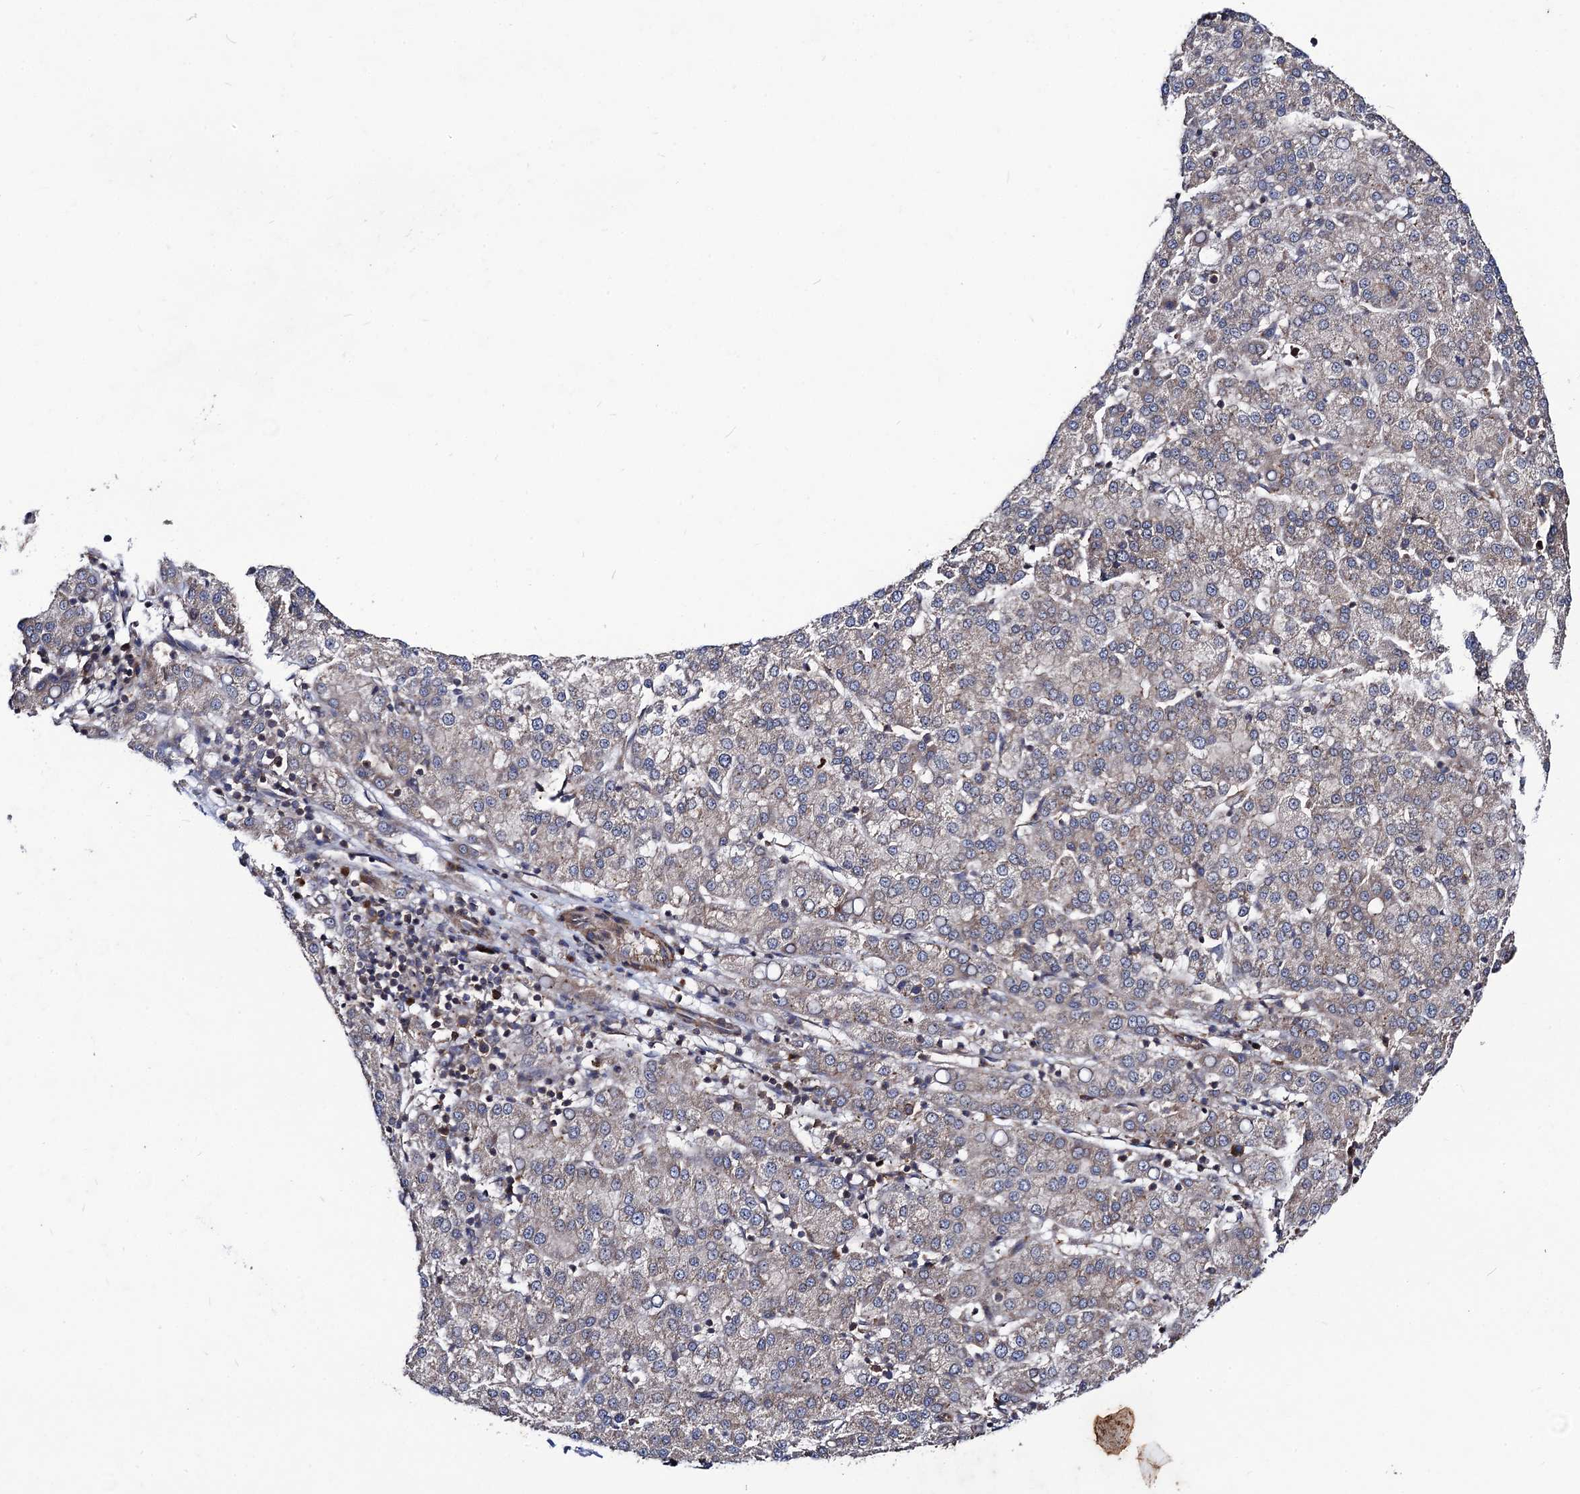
{"staining": {"intensity": "weak", "quantity": "<25%", "location": "cytoplasmic/membranous"}, "tissue": "liver cancer", "cell_type": "Tumor cells", "image_type": "cancer", "snomed": [{"axis": "morphology", "description": "Carcinoma, Hepatocellular, NOS"}, {"axis": "topography", "description": "Liver"}], "caption": "Immunohistochemical staining of liver cancer demonstrates no significant staining in tumor cells.", "gene": "DYDC1", "patient": {"sex": "female", "age": 58}}